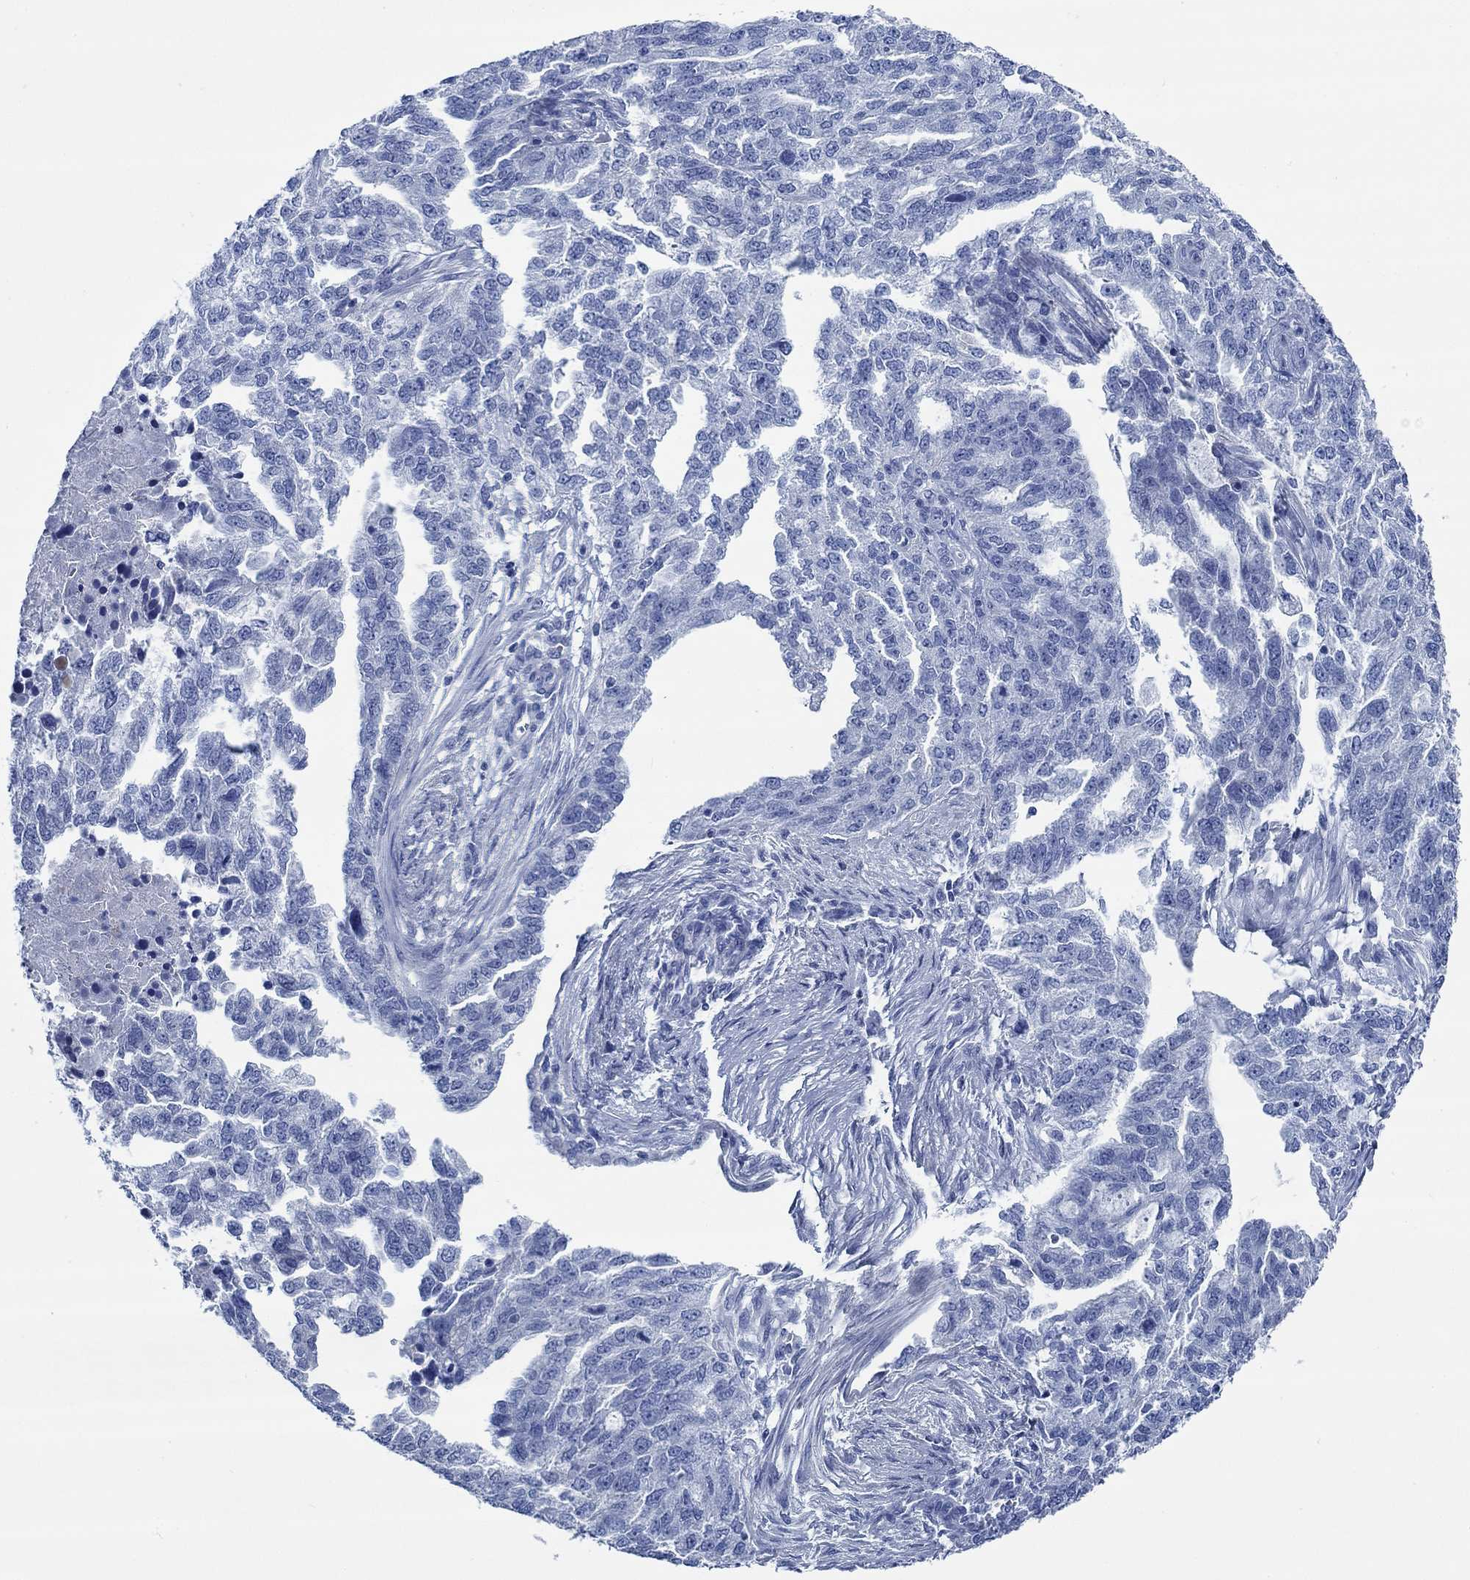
{"staining": {"intensity": "negative", "quantity": "none", "location": "none"}, "tissue": "ovarian cancer", "cell_type": "Tumor cells", "image_type": "cancer", "snomed": [{"axis": "morphology", "description": "Cystadenocarcinoma, serous, NOS"}, {"axis": "topography", "description": "Ovary"}], "caption": "This is a image of immunohistochemistry staining of serous cystadenocarcinoma (ovarian), which shows no positivity in tumor cells.", "gene": "SVEP1", "patient": {"sex": "female", "age": 51}}